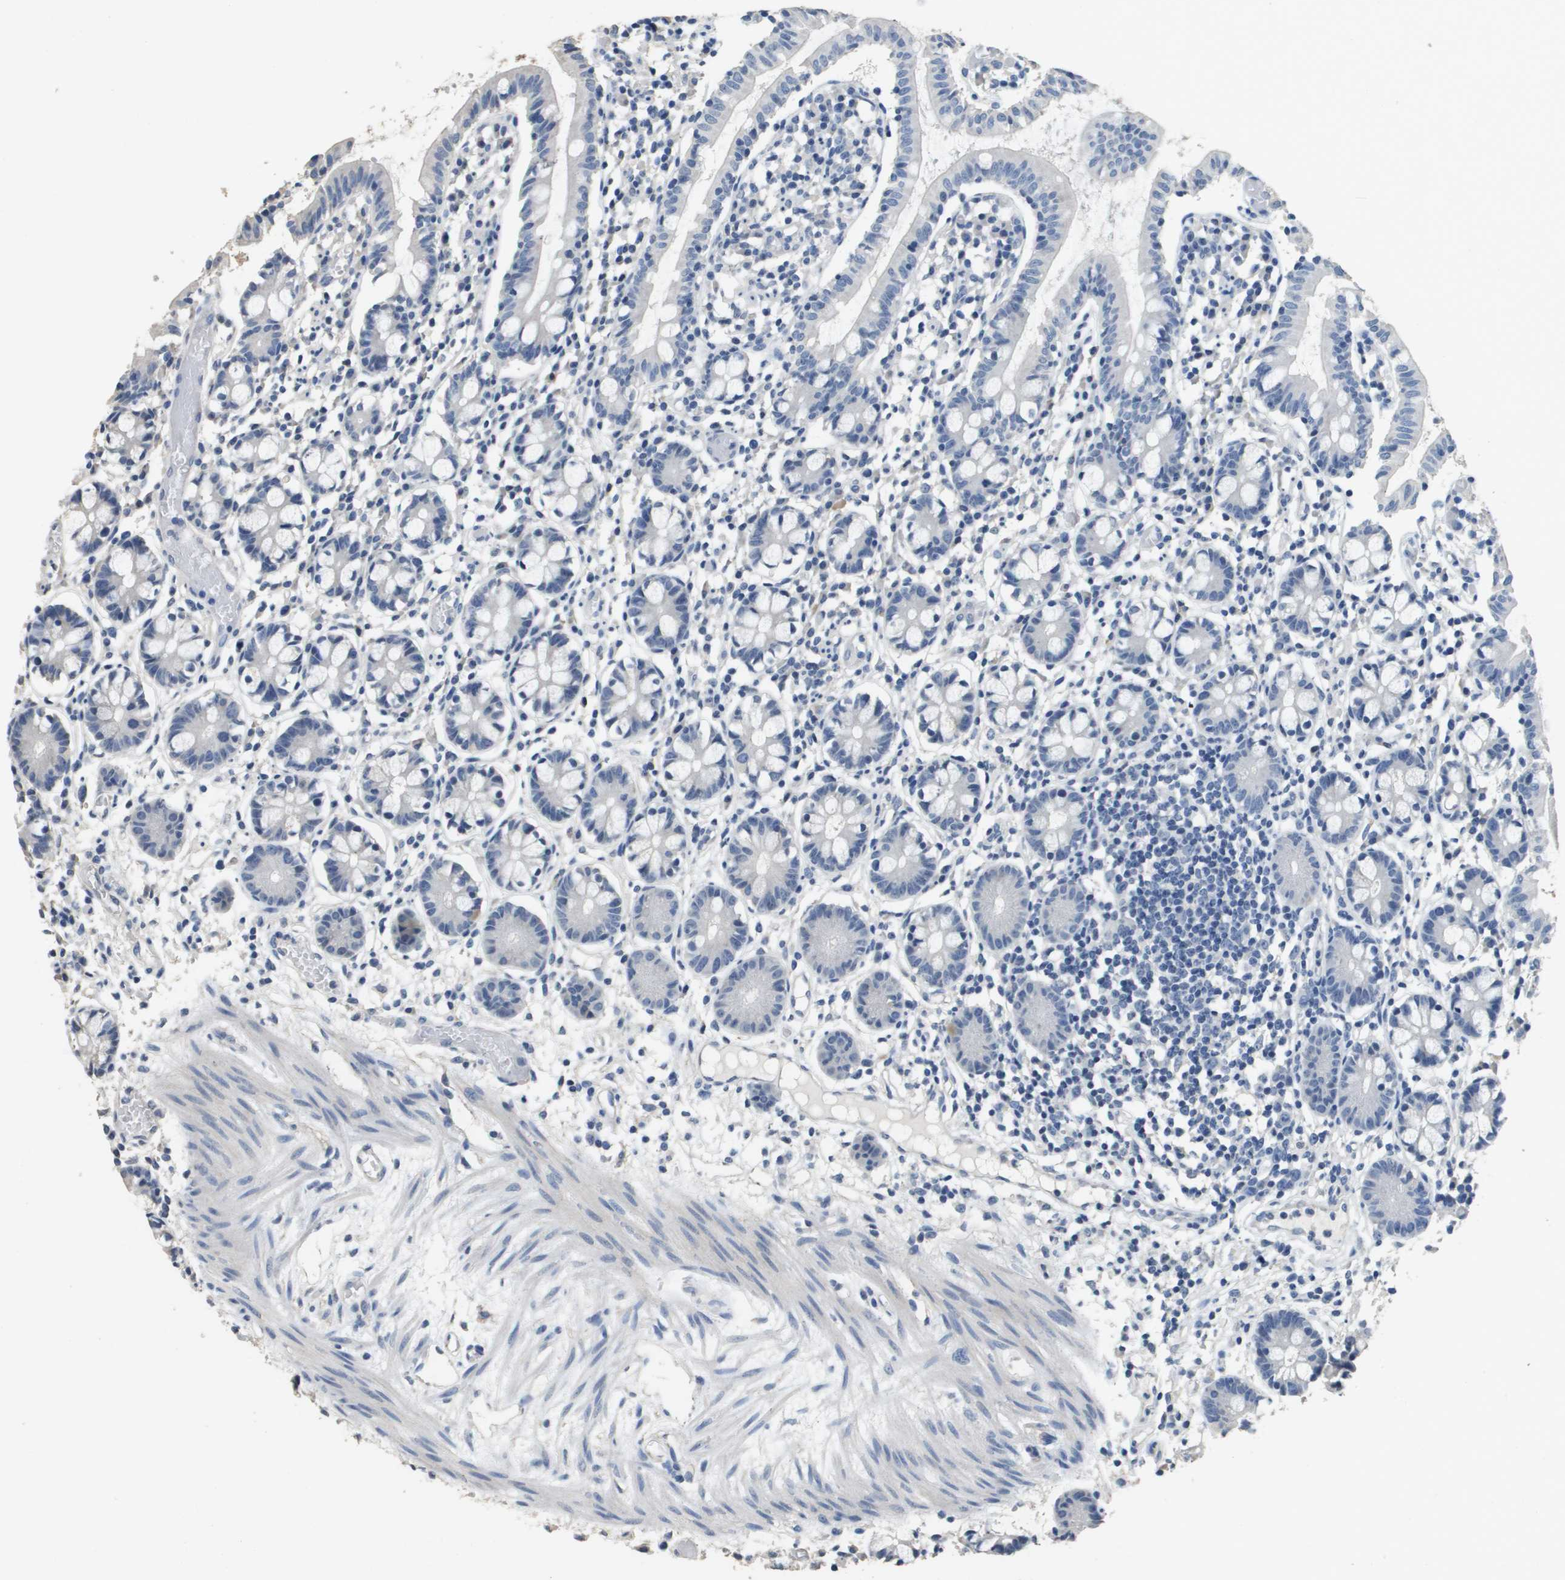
{"staining": {"intensity": "negative", "quantity": "none", "location": "none"}, "tissue": "small intestine", "cell_type": "Glandular cells", "image_type": "normal", "snomed": [{"axis": "morphology", "description": "Normal tissue, NOS"}, {"axis": "morphology", "description": "Cystadenocarcinoma, serous, Metastatic site"}, {"axis": "topography", "description": "Small intestine"}], "caption": "DAB (3,3'-diaminobenzidine) immunohistochemical staining of benign small intestine demonstrates no significant expression in glandular cells. (IHC, brightfield microscopy, high magnification).", "gene": "MT3", "patient": {"sex": "female", "age": 61}}